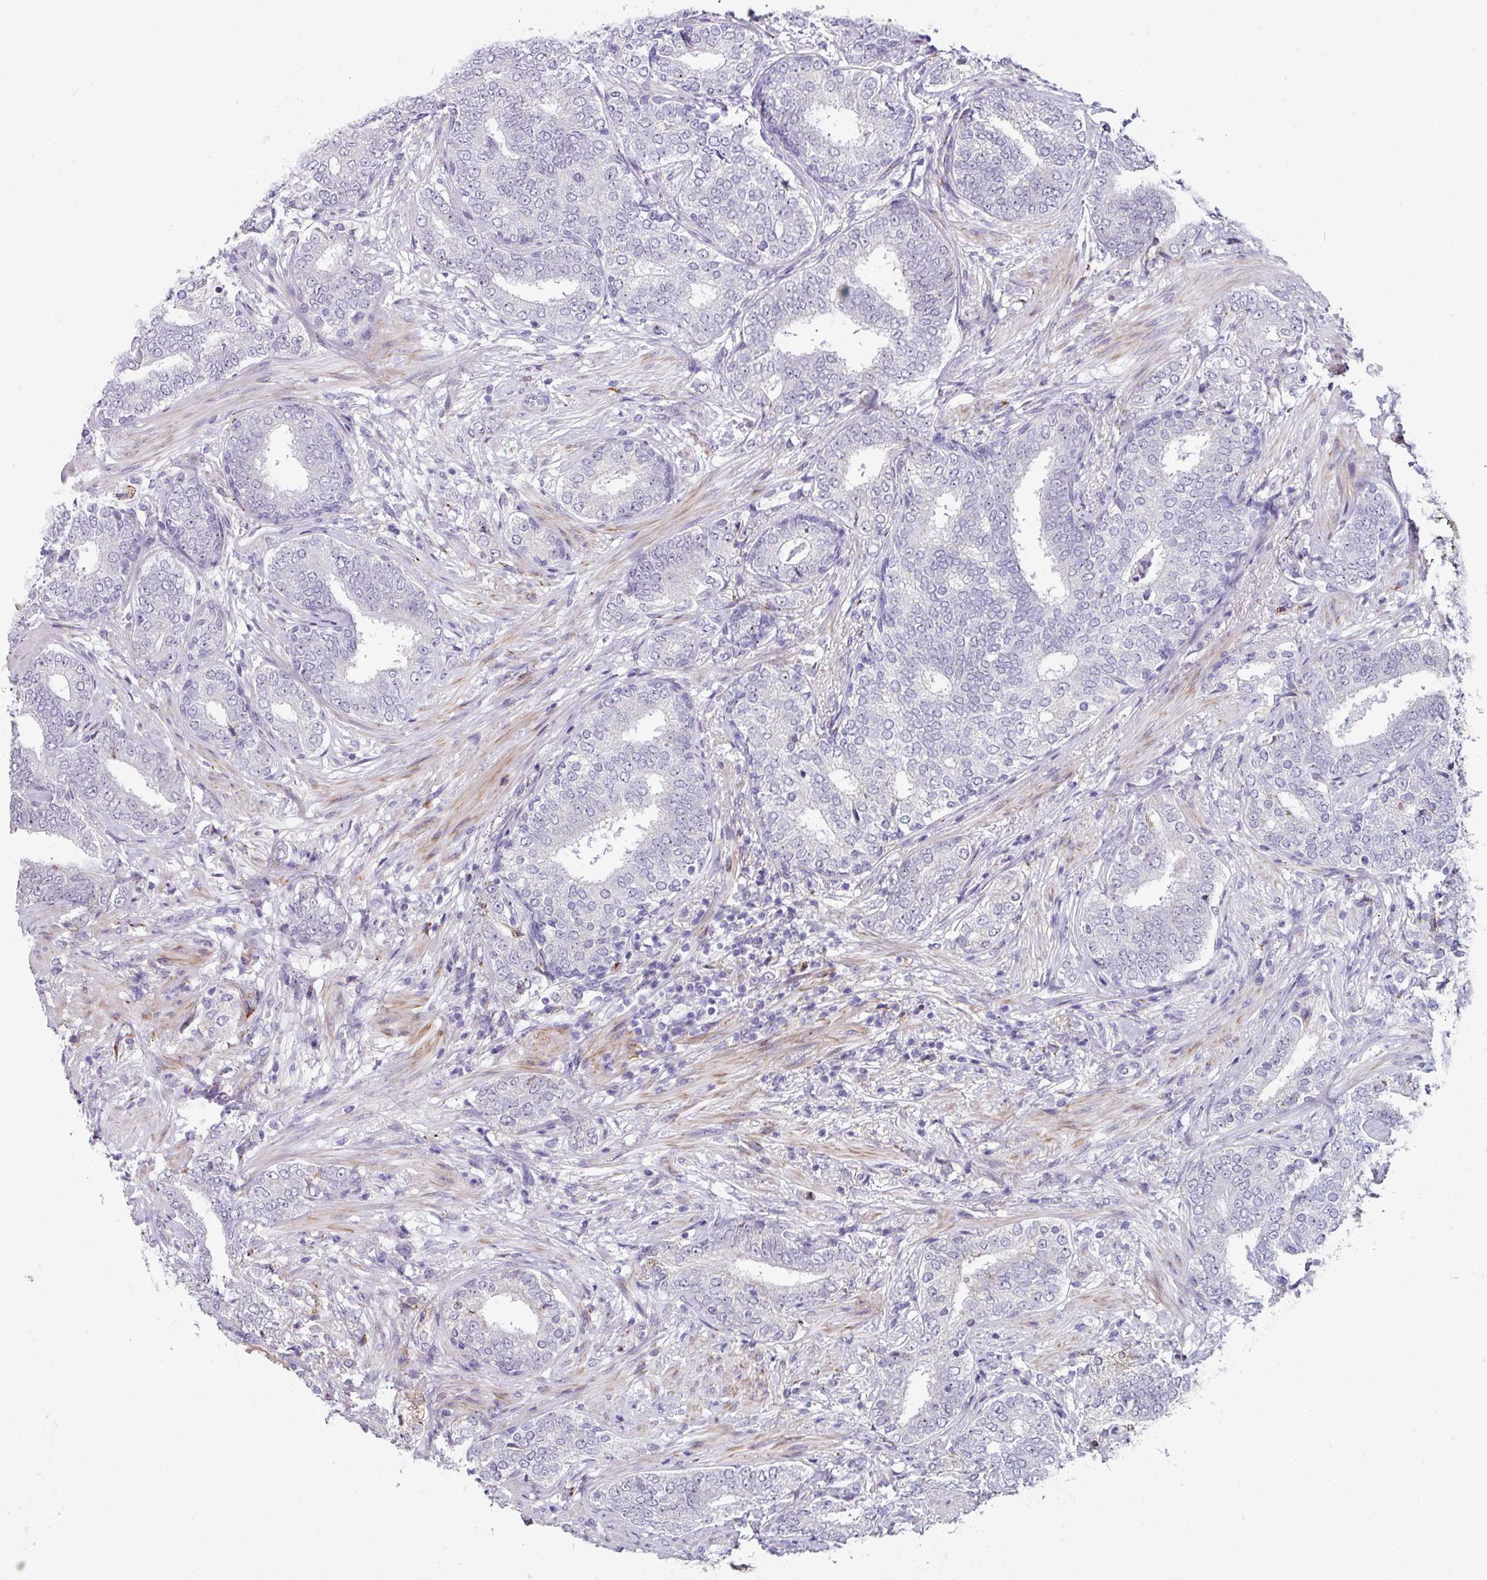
{"staining": {"intensity": "negative", "quantity": "none", "location": "none"}, "tissue": "prostate cancer", "cell_type": "Tumor cells", "image_type": "cancer", "snomed": [{"axis": "morphology", "description": "Adenocarcinoma, High grade"}, {"axis": "topography", "description": "Prostate"}], "caption": "This is an immunohistochemistry (IHC) image of human adenocarcinoma (high-grade) (prostate). There is no expression in tumor cells.", "gene": "BMS1", "patient": {"sex": "male", "age": 72}}